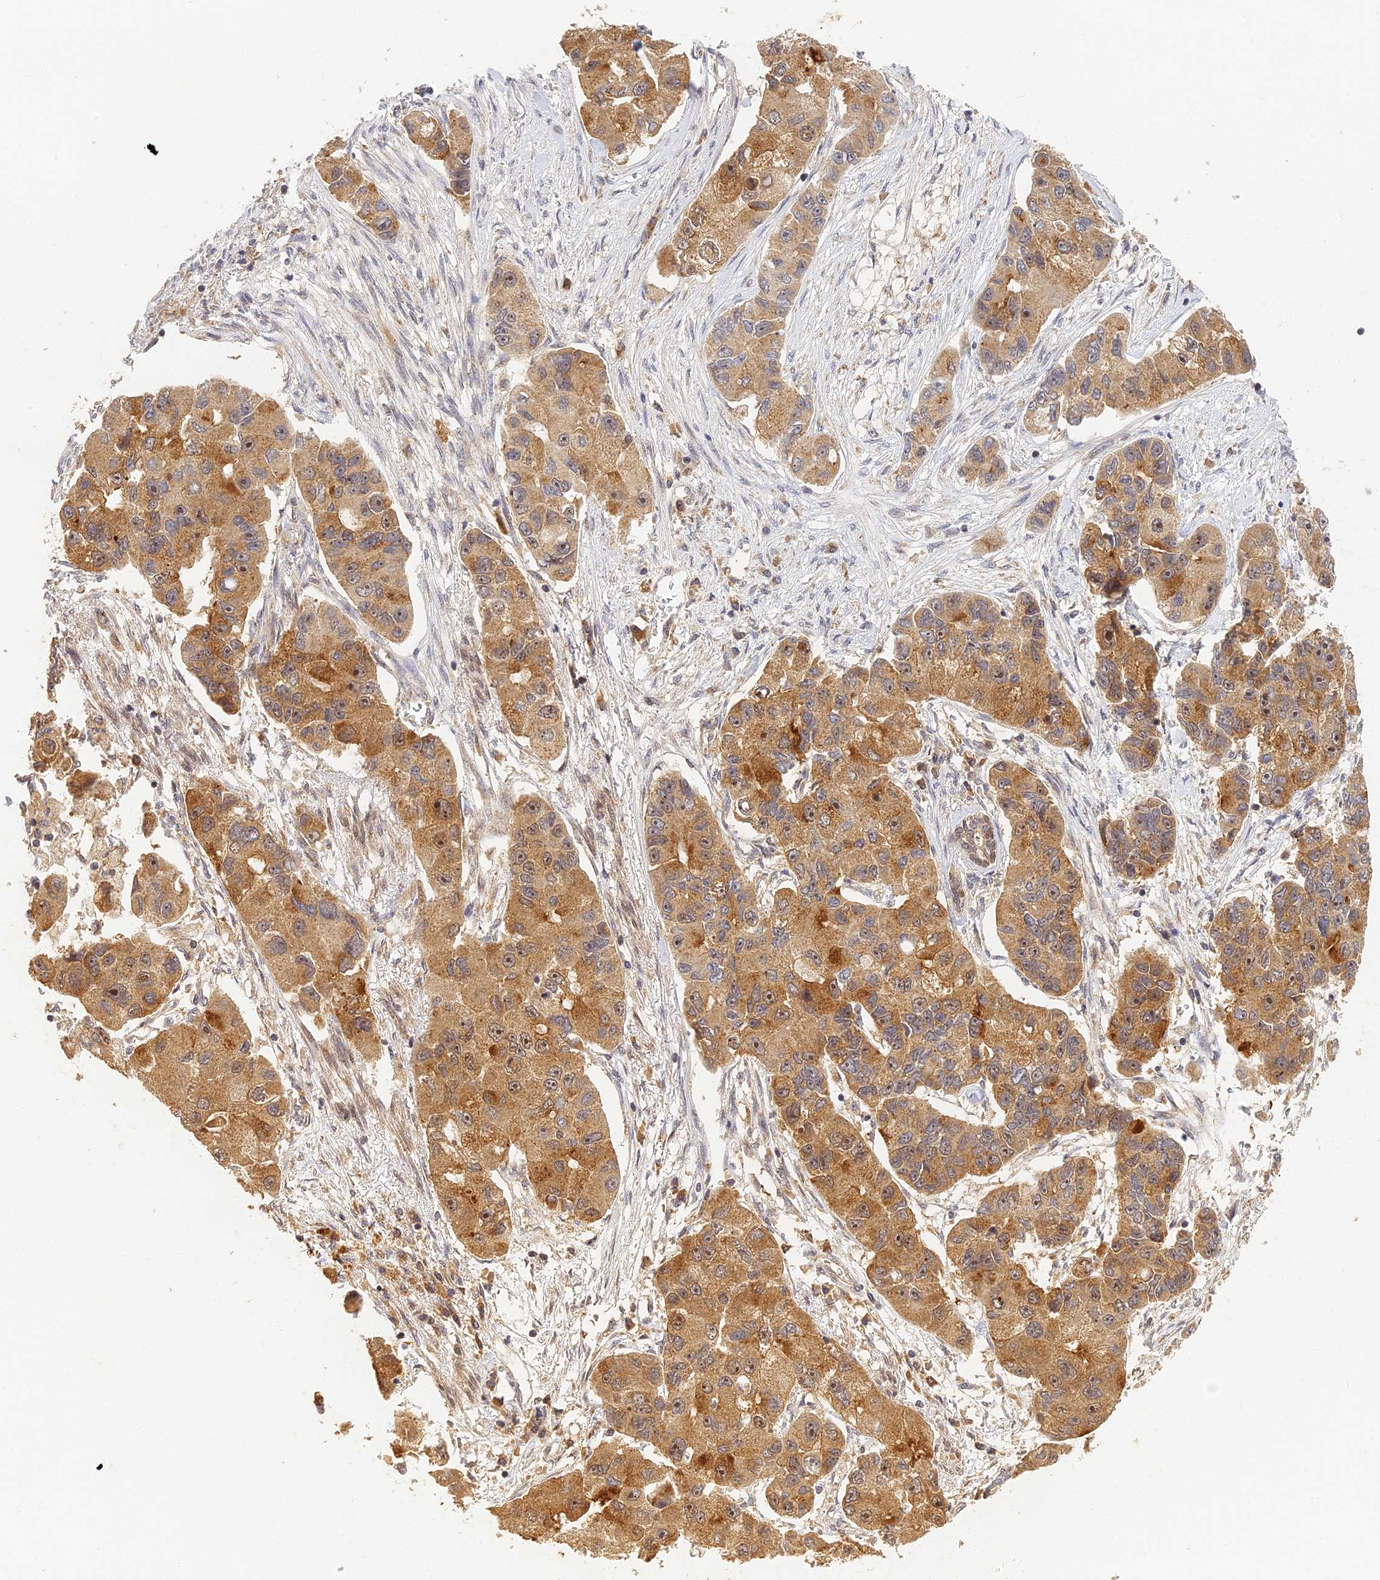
{"staining": {"intensity": "moderate", "quantity": ">75%", "location": "cytoplasmic/membranous"}, "tissue": "lung cancer", "cell_type": "Tumor cells", "image_type": "cancer", "snomed": [{"axis": "morphology", "description": "Adenocarcinoma, NOS"}, {"axis": "topography", "description": "Lung"}], "caption": "Moderate cytoplasmic/membranous expression is identified in about >75% of tumor cells in lung cancer.", "gene": "RGL3", "patient": {"sex": "female", "age": 54}}